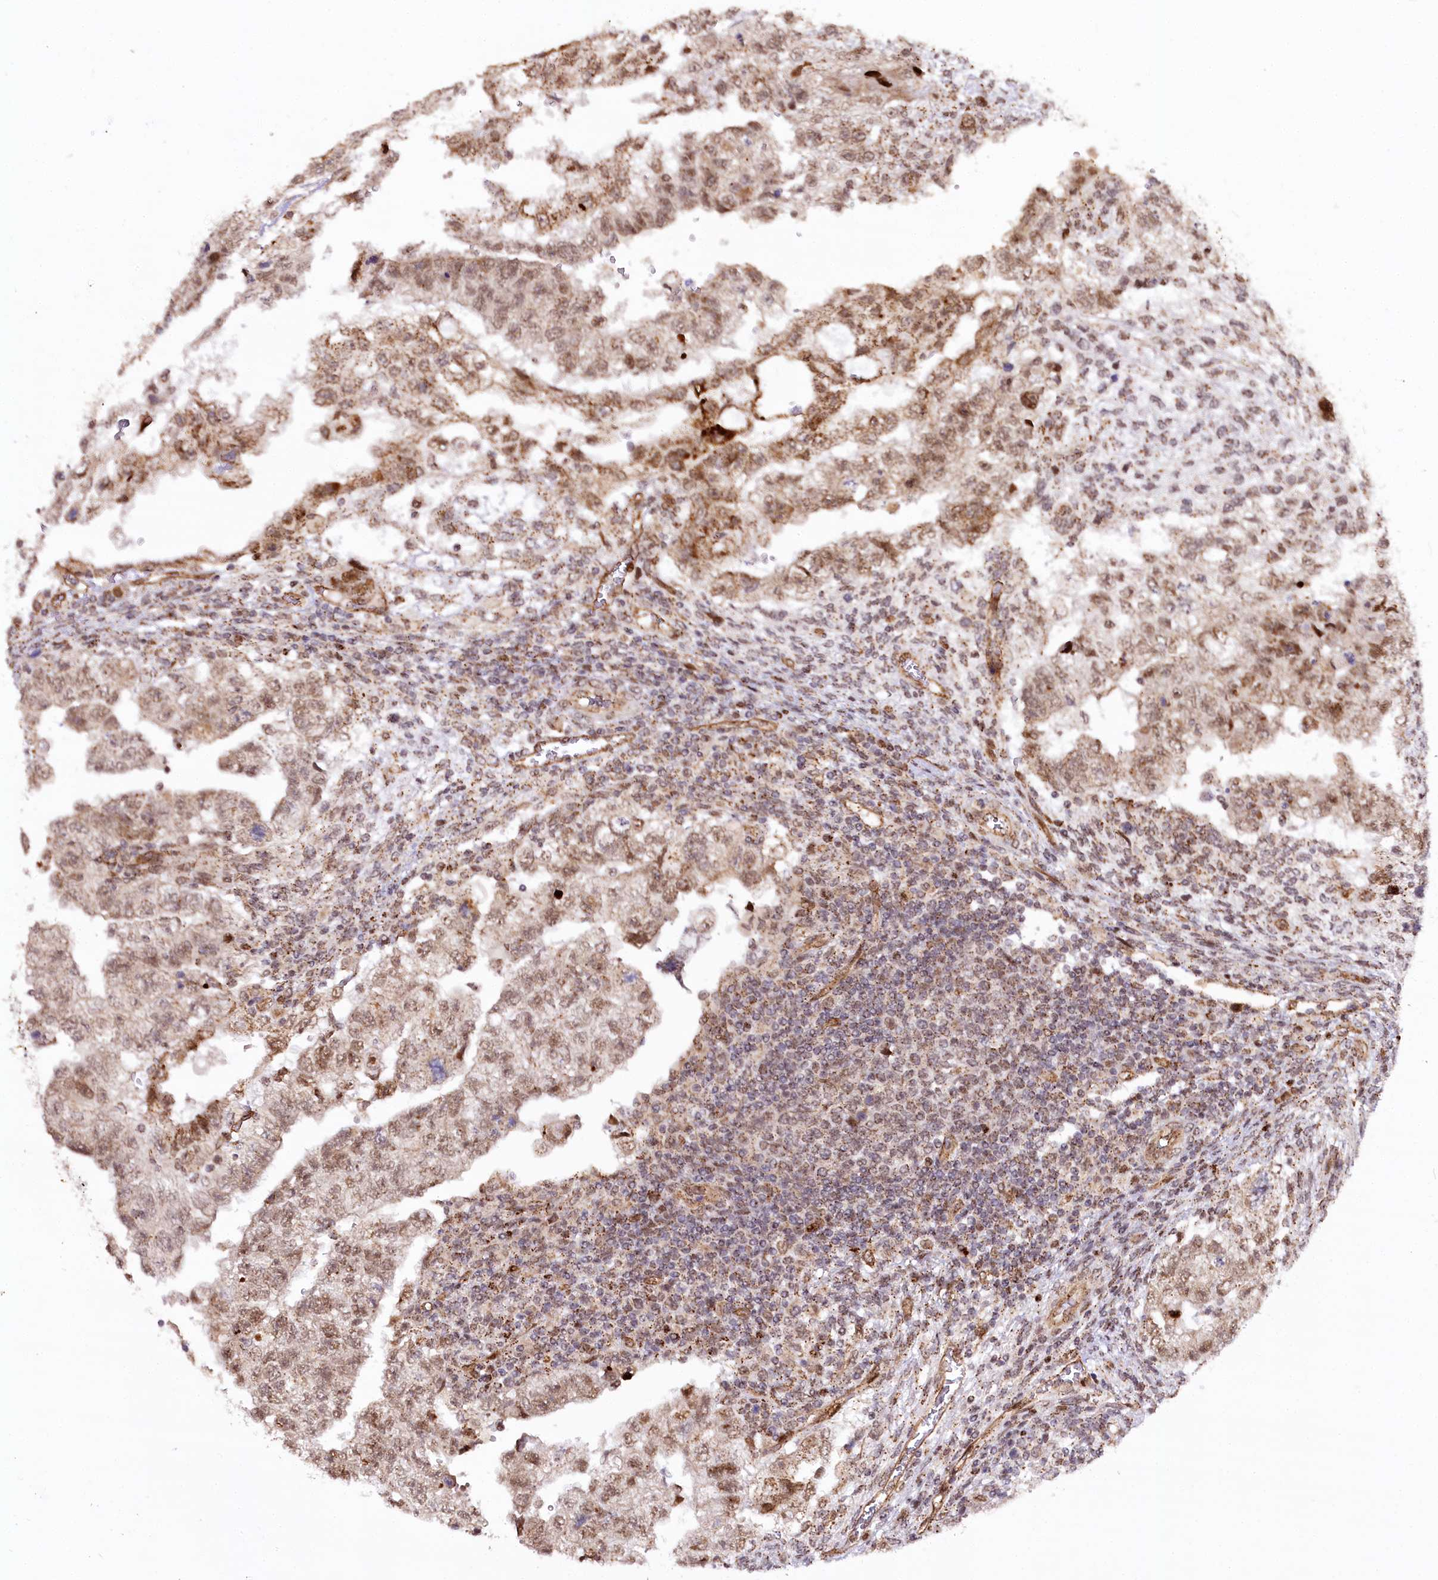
{"staining": {"intensity": "moderate", "quantity": ">75%", "location": "nuclear"}, "tissue": "testis cancer", "cell_type": "Tumor cells", "image_type": "cancer", "snomed": [{"axis": "morphology", "description": "Carcinoma, Embryonal, NOS"}, {"axis": "topography", "description": "Testis"}], "caption": "Immunohistochemistry (DAB (3,3'-diaminobenzidine)) staining of testis cancer displays moderate nuclear protein positivity in approximately >75% of tumor cells.", "gene": "COPG1", "patient": {"sex": "male", "age": 36}}